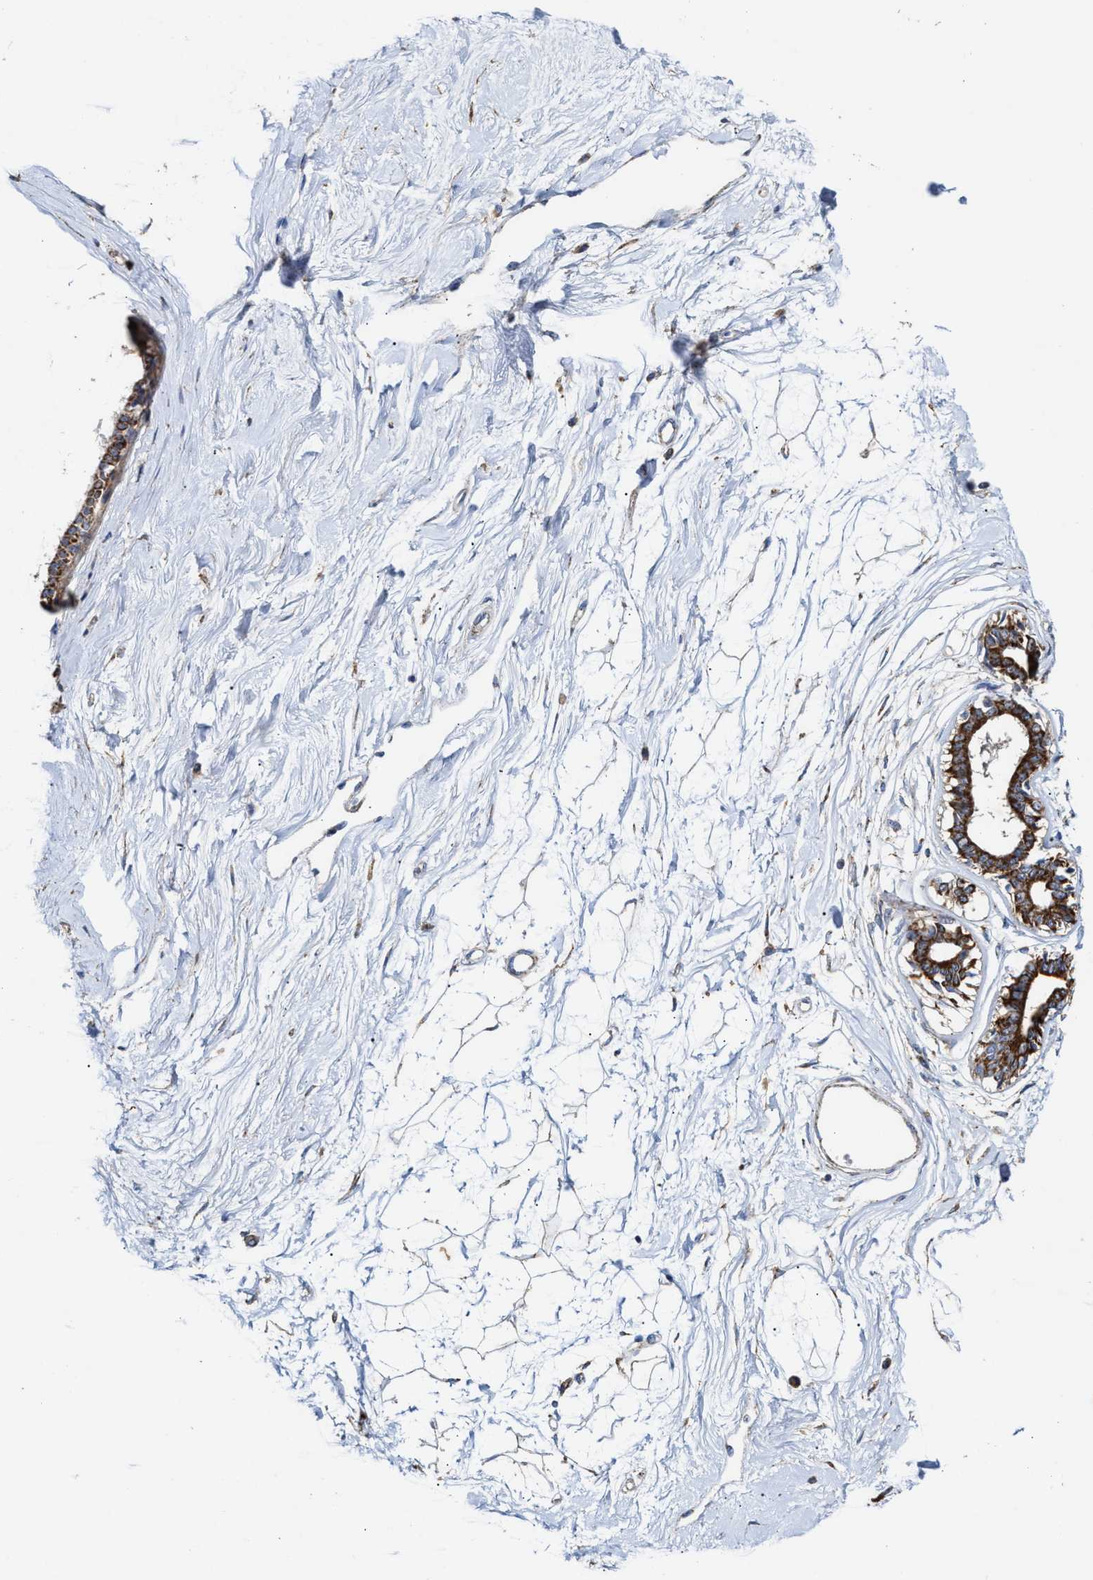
{"staining": {"intensity": "weak", "quantity": "25%-75%", "location": "cytoplasmic/membranous"}, "tissue": "breast", "cell_type": "Adipocytes", "image_type": "normal", "snomed": [{"axis": "morphology", "description": "Normal tissue, NOS"}, {"axis": "topography", "description": "Breast"}], "caption": "Brown immunohistochemical staining in unremarkable breast reveals weak cytoplasmic/membranous positivity in about 25%-75% of adipocytes.", "gene": "MECR", "patient": {"sex": "female", "age": 45}}